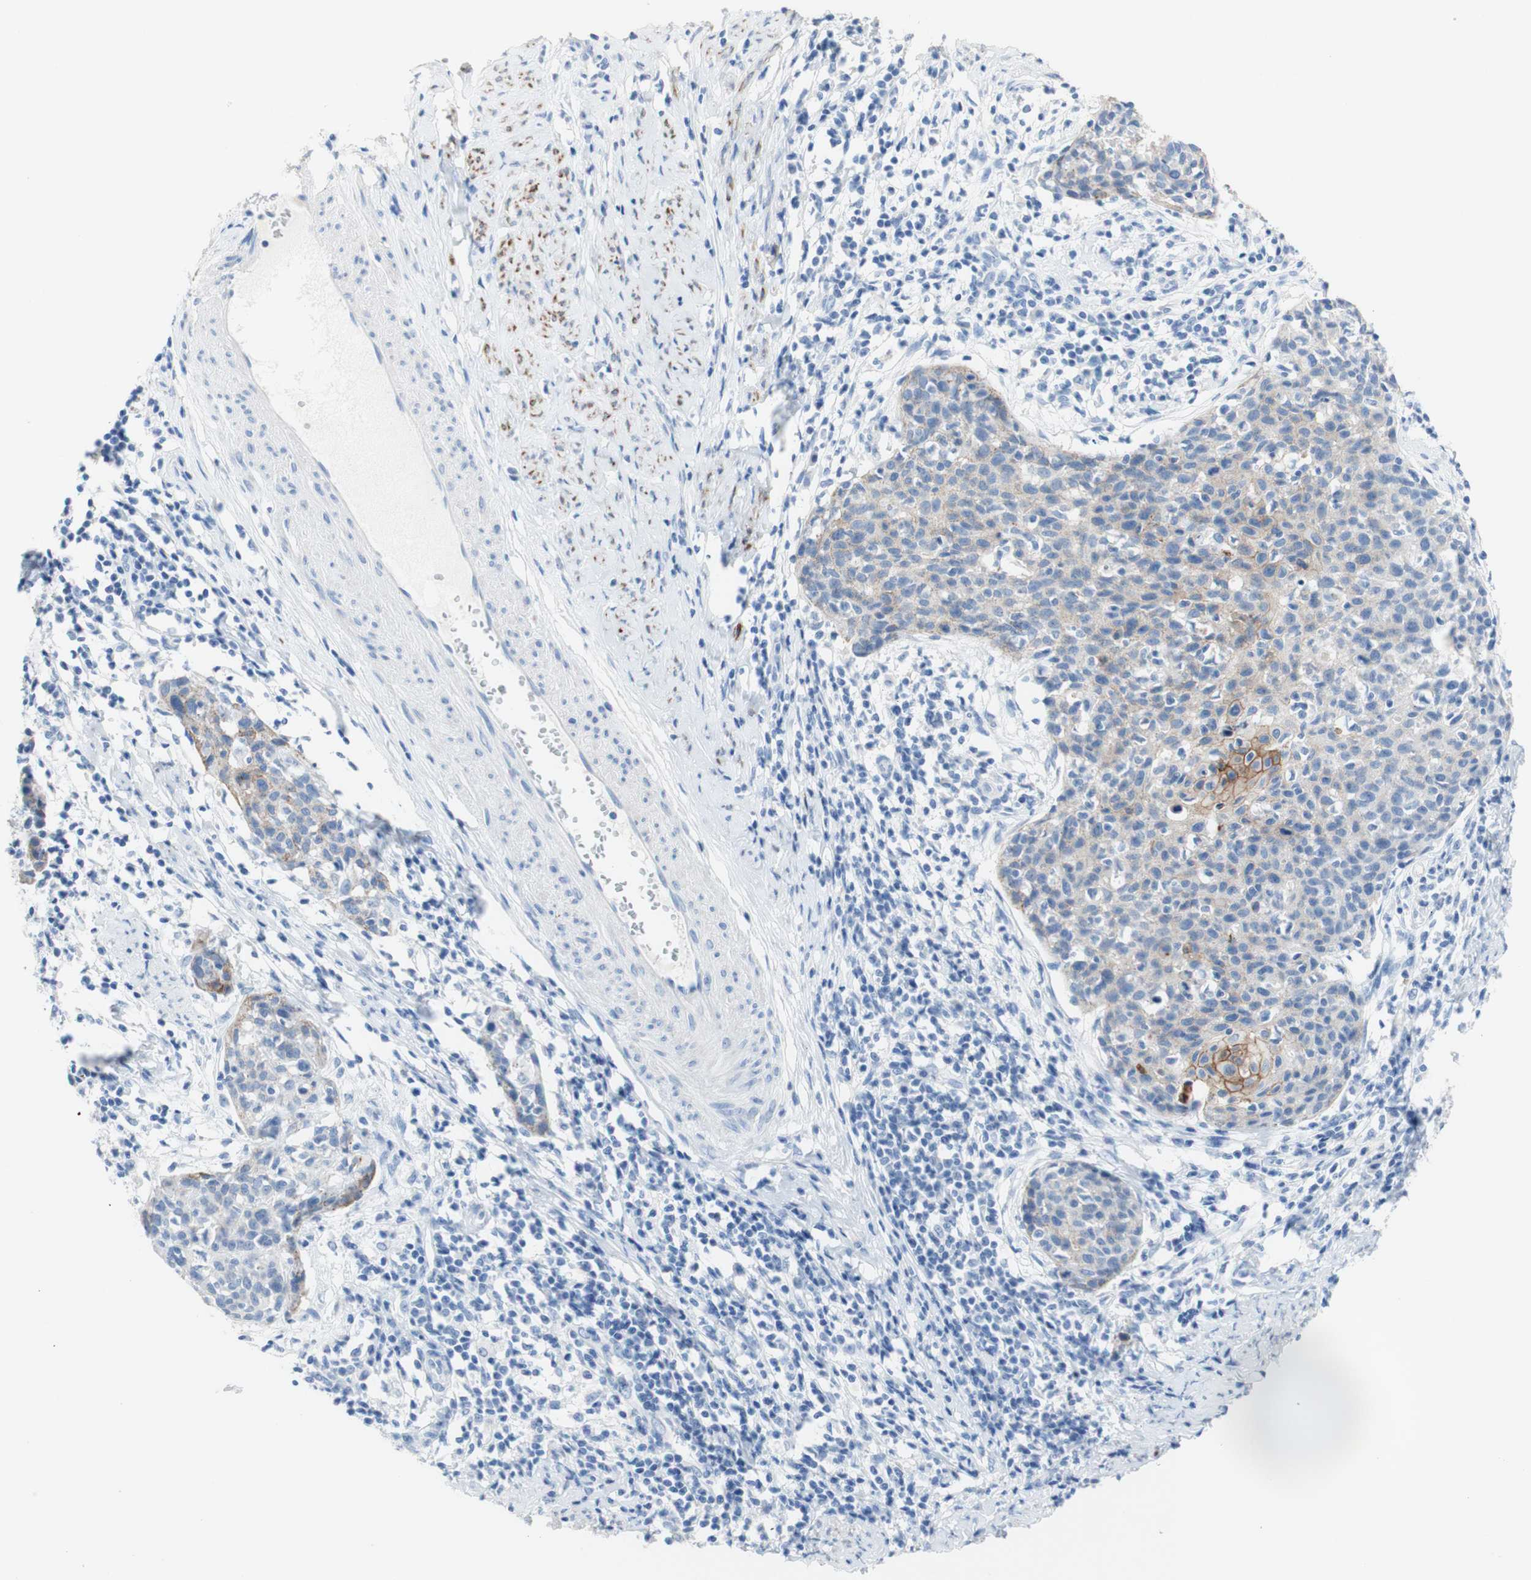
{"staining": {"intensity": "moderate", "quantity": "25%-75%", "location": "cytoplasmic/membranous"}, "tissue": "cervical cancer", "cell_type": "Tumor cells", "image_type": "cancer", "snomed": [{"axis": "morphology", "description": "Squamous cell carcinoma, NOS"}, {"axis": "topography", "description": "Cervix"}], "caption": "A medium amount of moderate cytoplasmic/membranous positivity is identified in about 25%-75% of tumor cells in cervical cancer tissue.", "gene": "DSC2", "patient": {"sex": "female", "age": 38}}